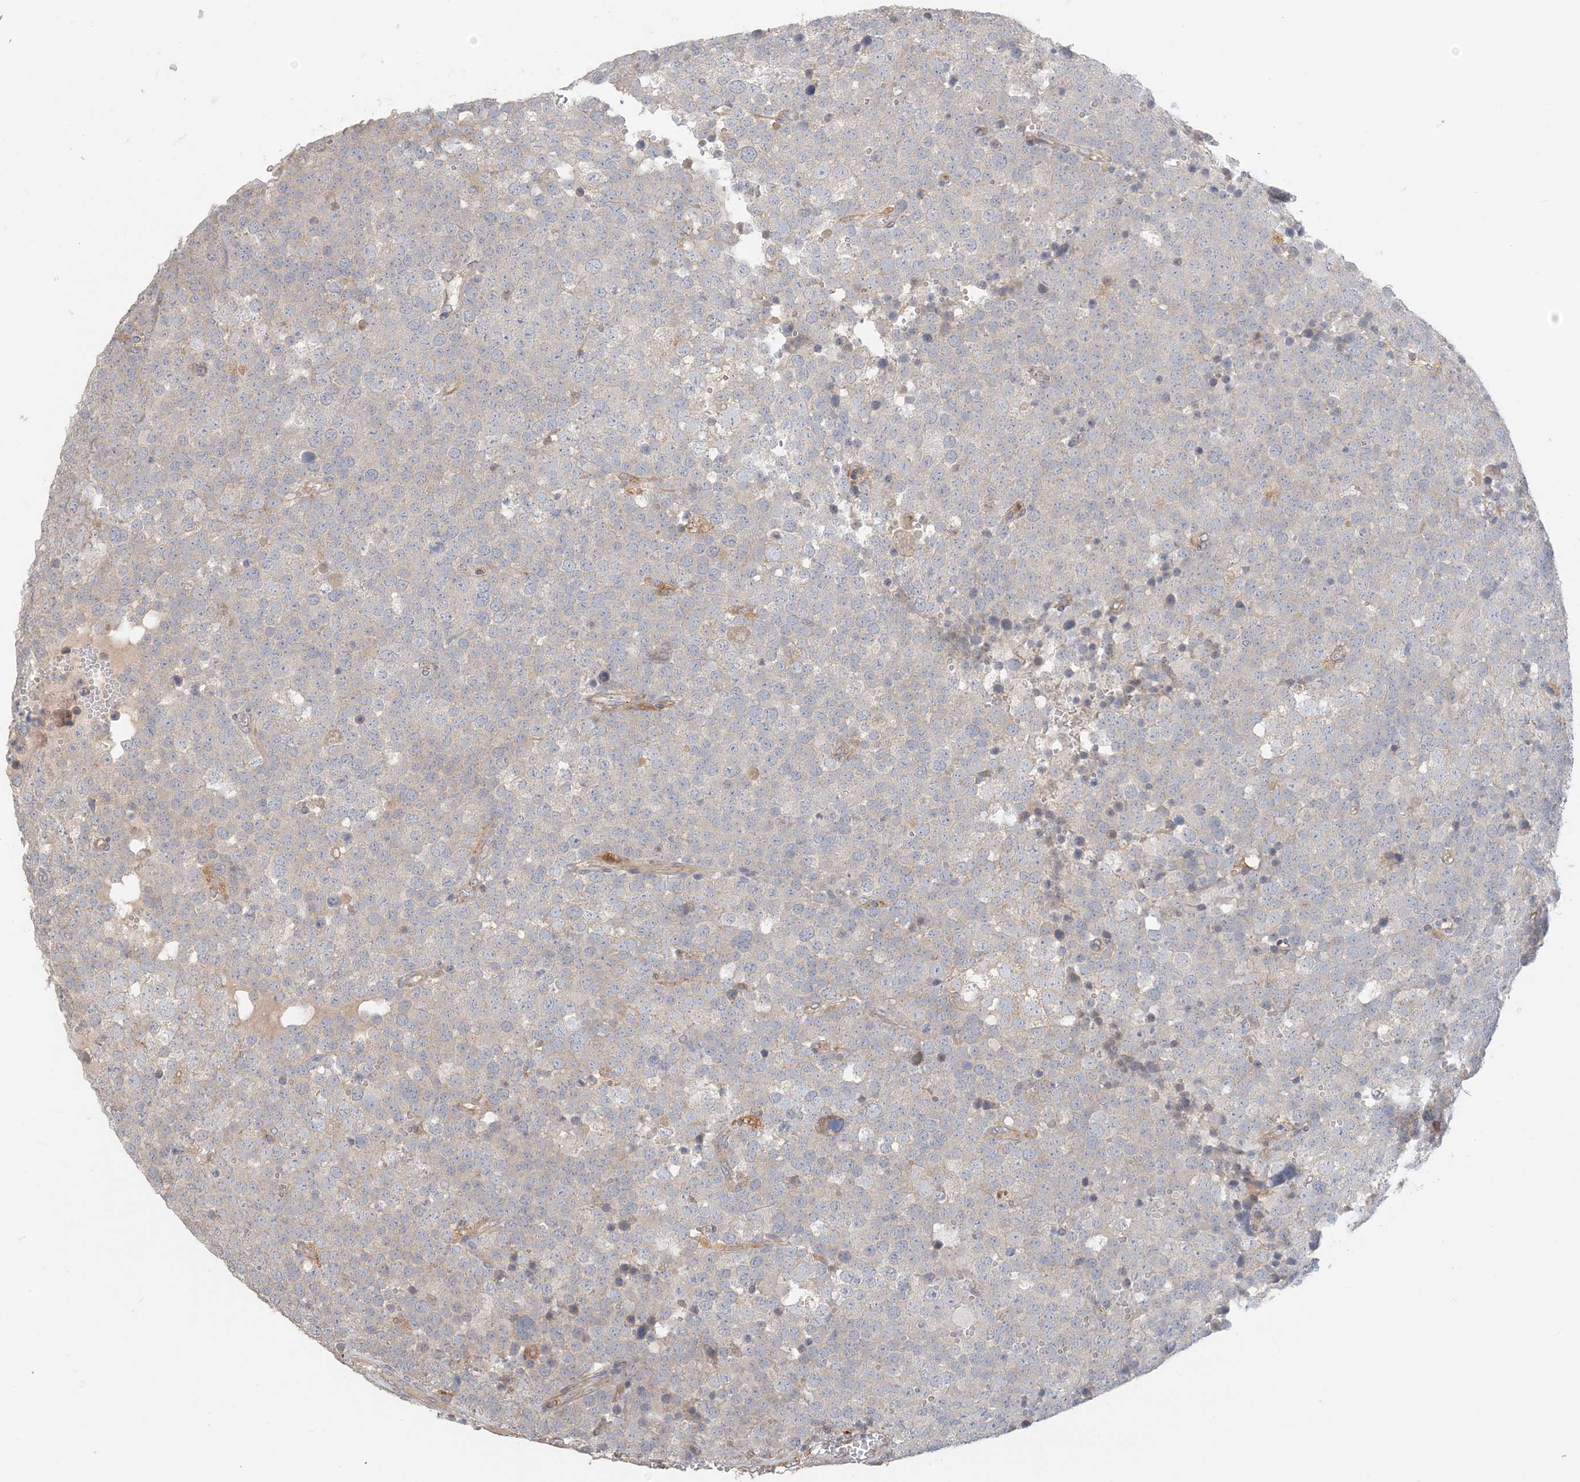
{"staining": {"intensity": "negative", "quantity": "none", "location": "none"}, "tissue": "testis cancer", "cell_type": "Tumor cells", "image_type": "cancer", "snomed": [{"axis": "morphology", "description": "Seminoma, NOS"}, {"axis": "topography", "description": "Testis"}], "caption": "High power microscopy photomicrograph of an immunohistochemistry image of testis cancer, revealing no significant positivity in tumor cells.", "gene": "SPPL2A", "patient": {"sex": "male", "age": 71}}